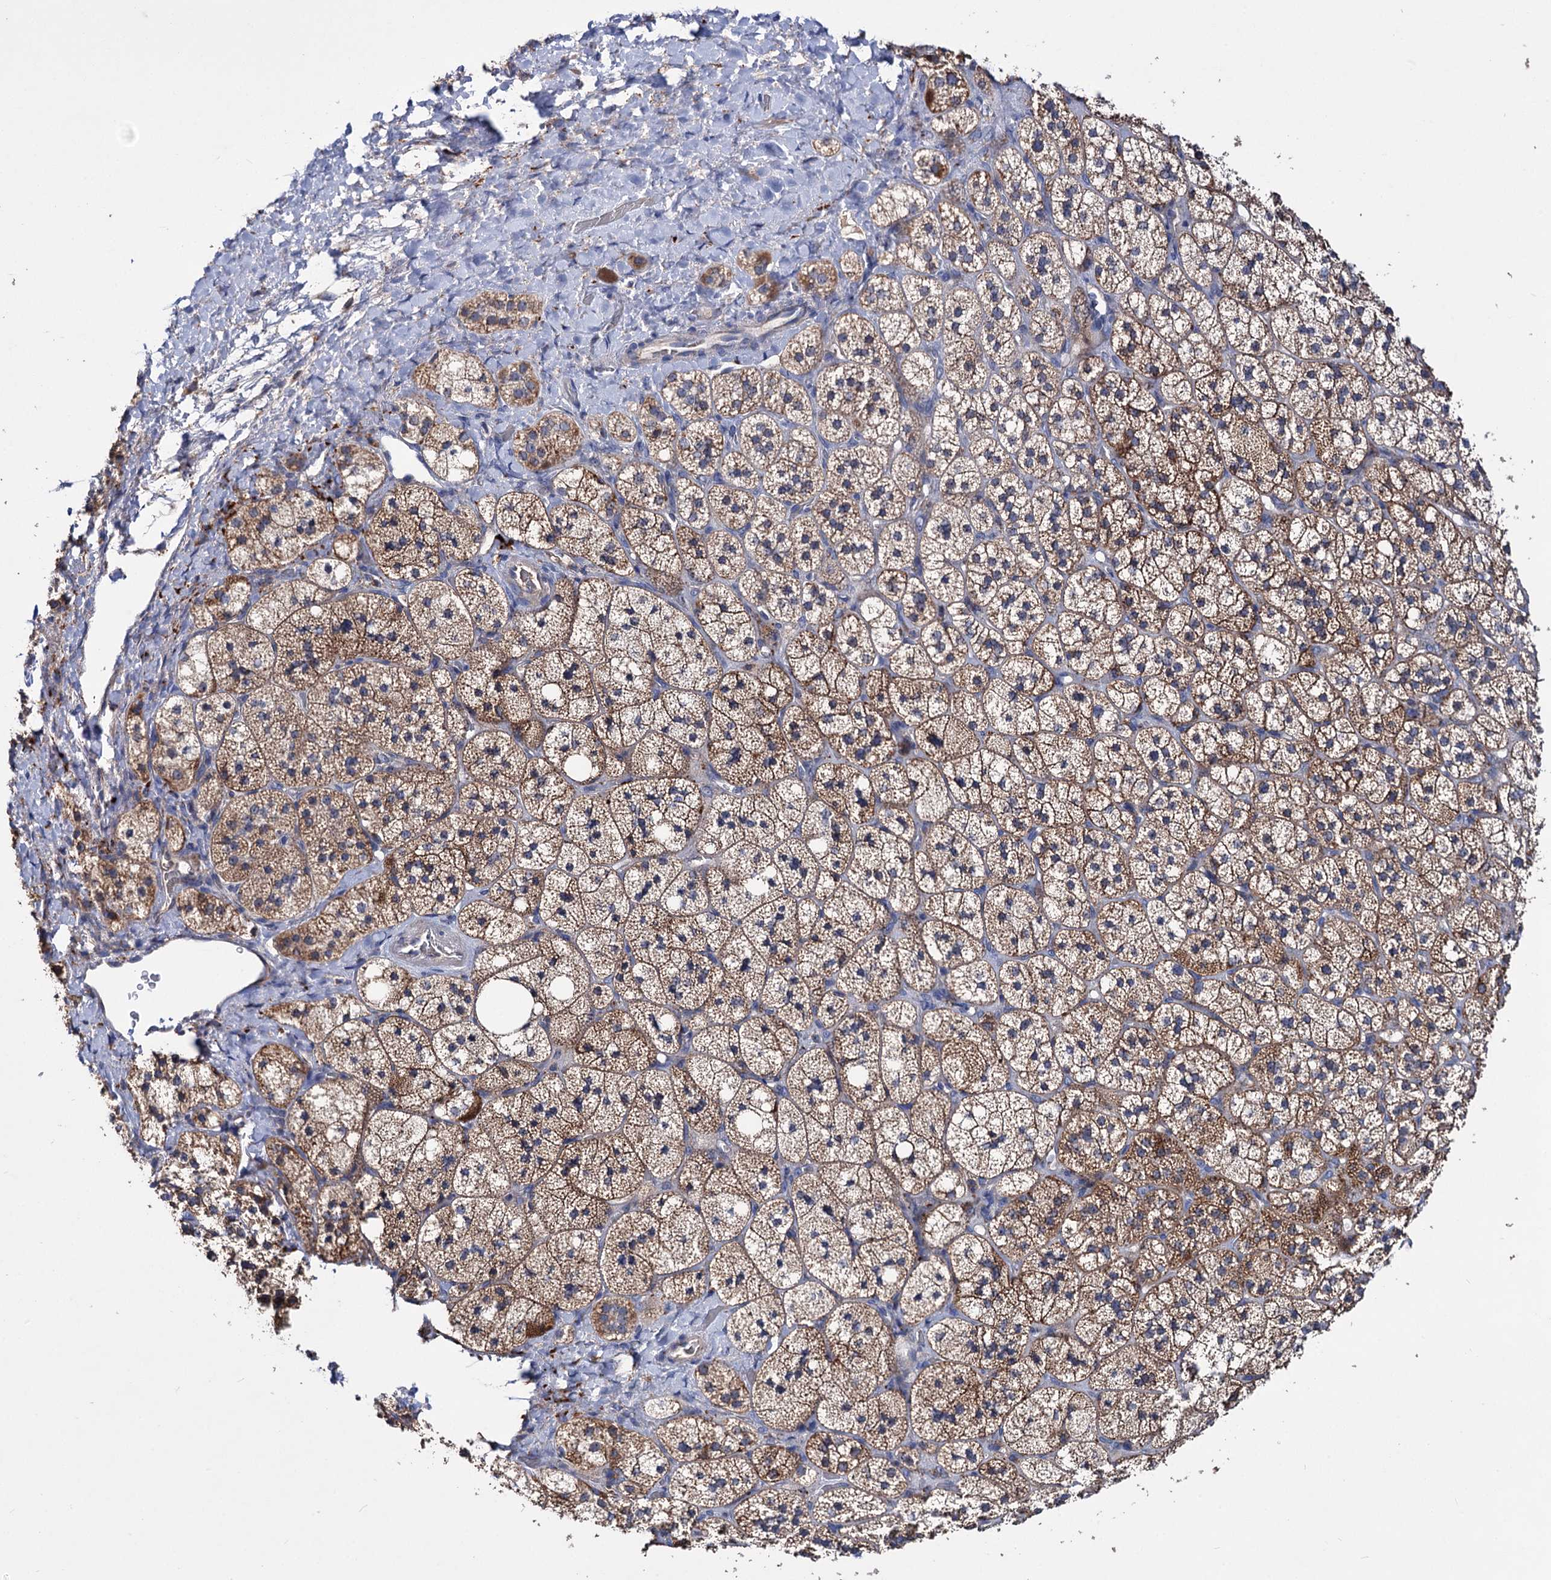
{"staining": {"intensity": "strong", "quantity": "25%-75%", "location": "cytoplasmic/membranous"}, "tissue": "adrenal gland", "cell_type": "Glandular cells", "image_type": "normal", "snomed": [{"axis": "morphology", "description": "Normal tissue, NOS"}, {"axis": "topography", "description": "Adrenal gland"}], "caption": "Strong cytoplasmic/membranous staining for a protein is identified in about 25%-75% of glandular cells of normal adrenal gland using IHC.", "gene": "CLPB", "patient": {"sex": "male", "age": 61}}